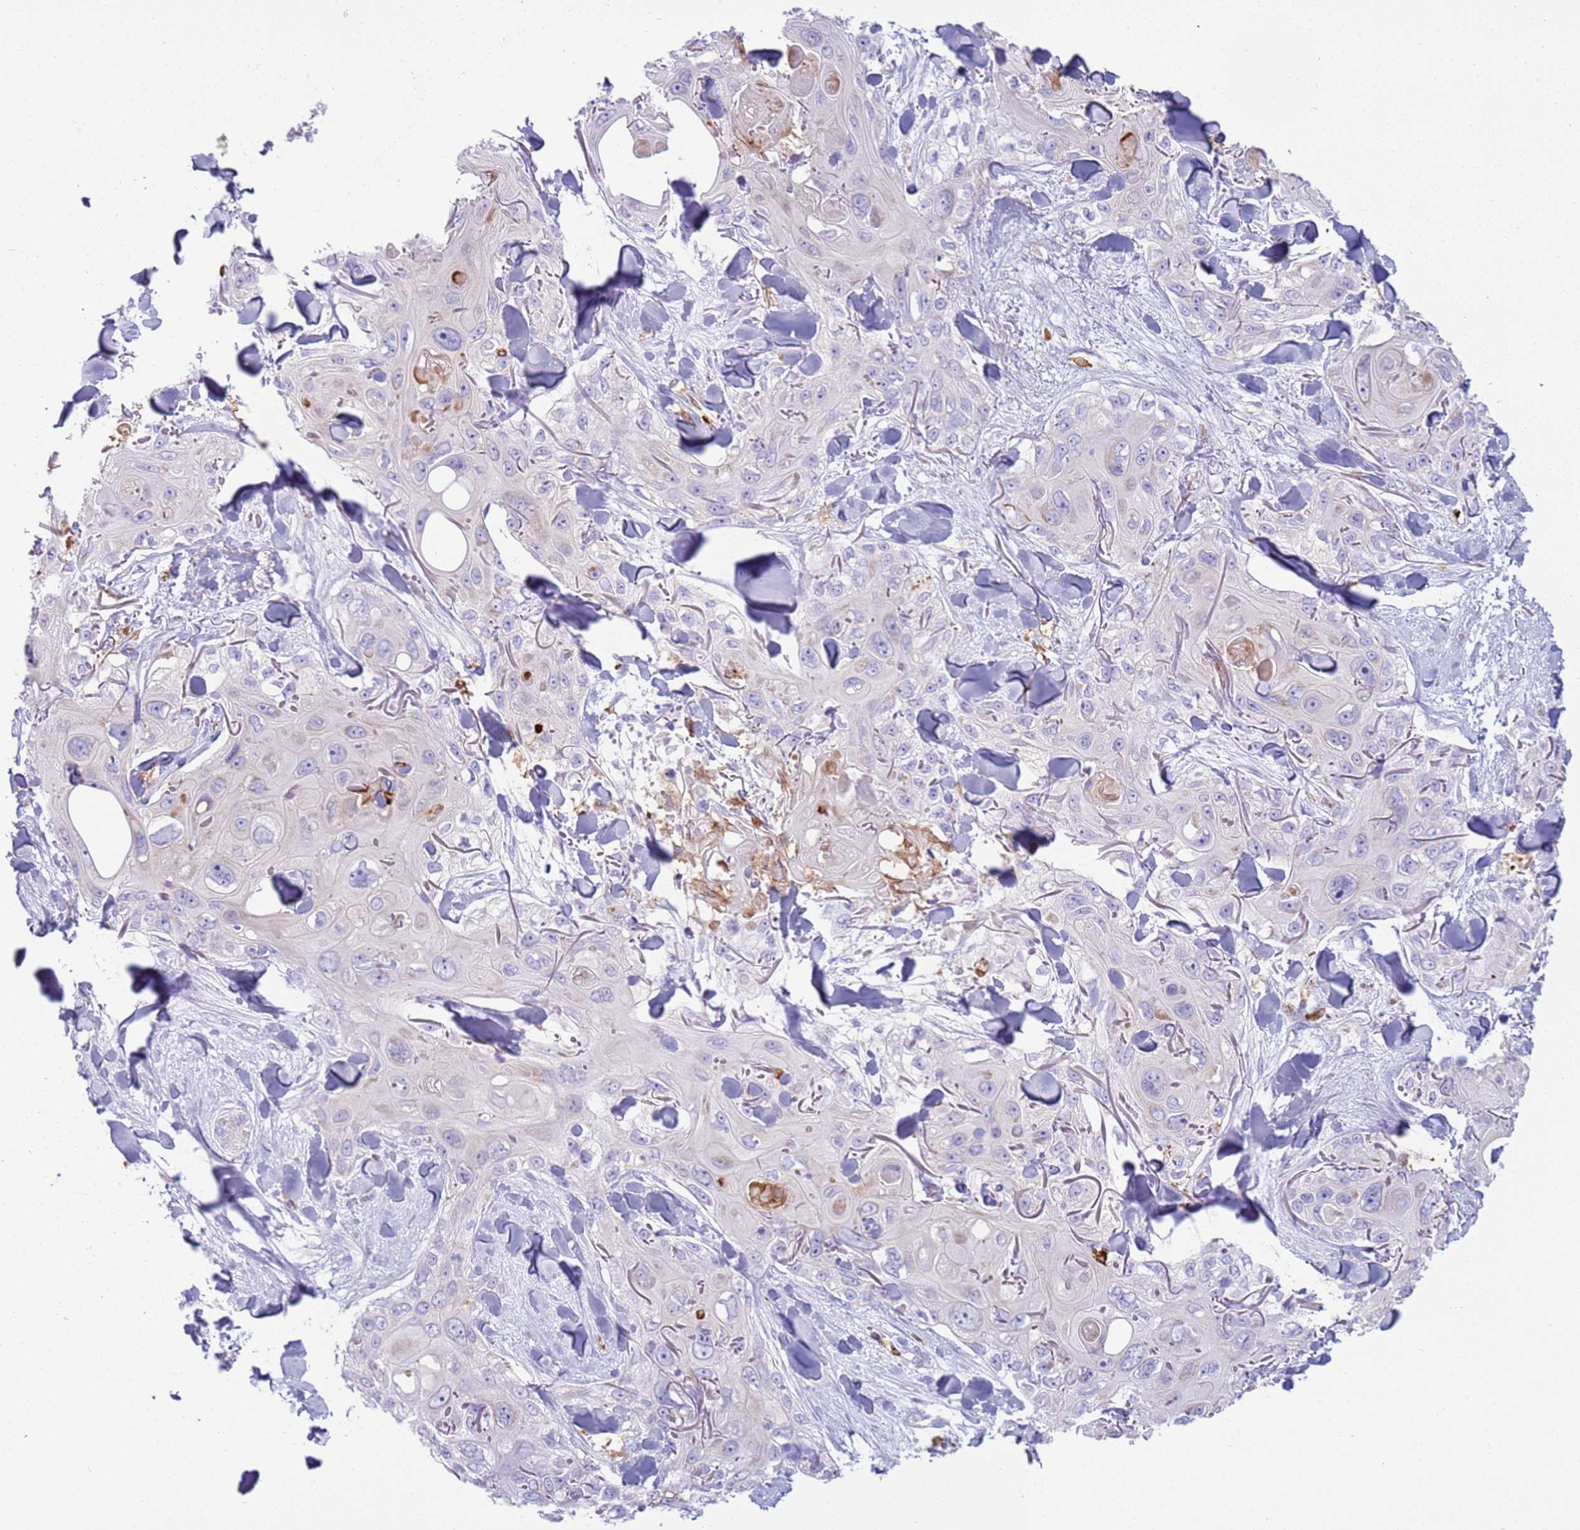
{"staining": {"intensity": "negative", "quantity": "none", "location": "none"}, "tissue": "skin cancer", "cell_type": "Tumor cells", "image_type": "cancer", "snomed": [{"axis": "morphology", "description": "Normal tissue, NOS"}, {"axis": "morphology", "description": "Squamous cell carcinoma, NOS"}, {"axis": "topography", "description": "Skin"}], "caption": "Immunohistochemical staining of human skin squamous cell carcinoma displays no significant expression in tumor cells.", "gene": "TTPAL", "patient": {"sex": "male", "age": 72}}